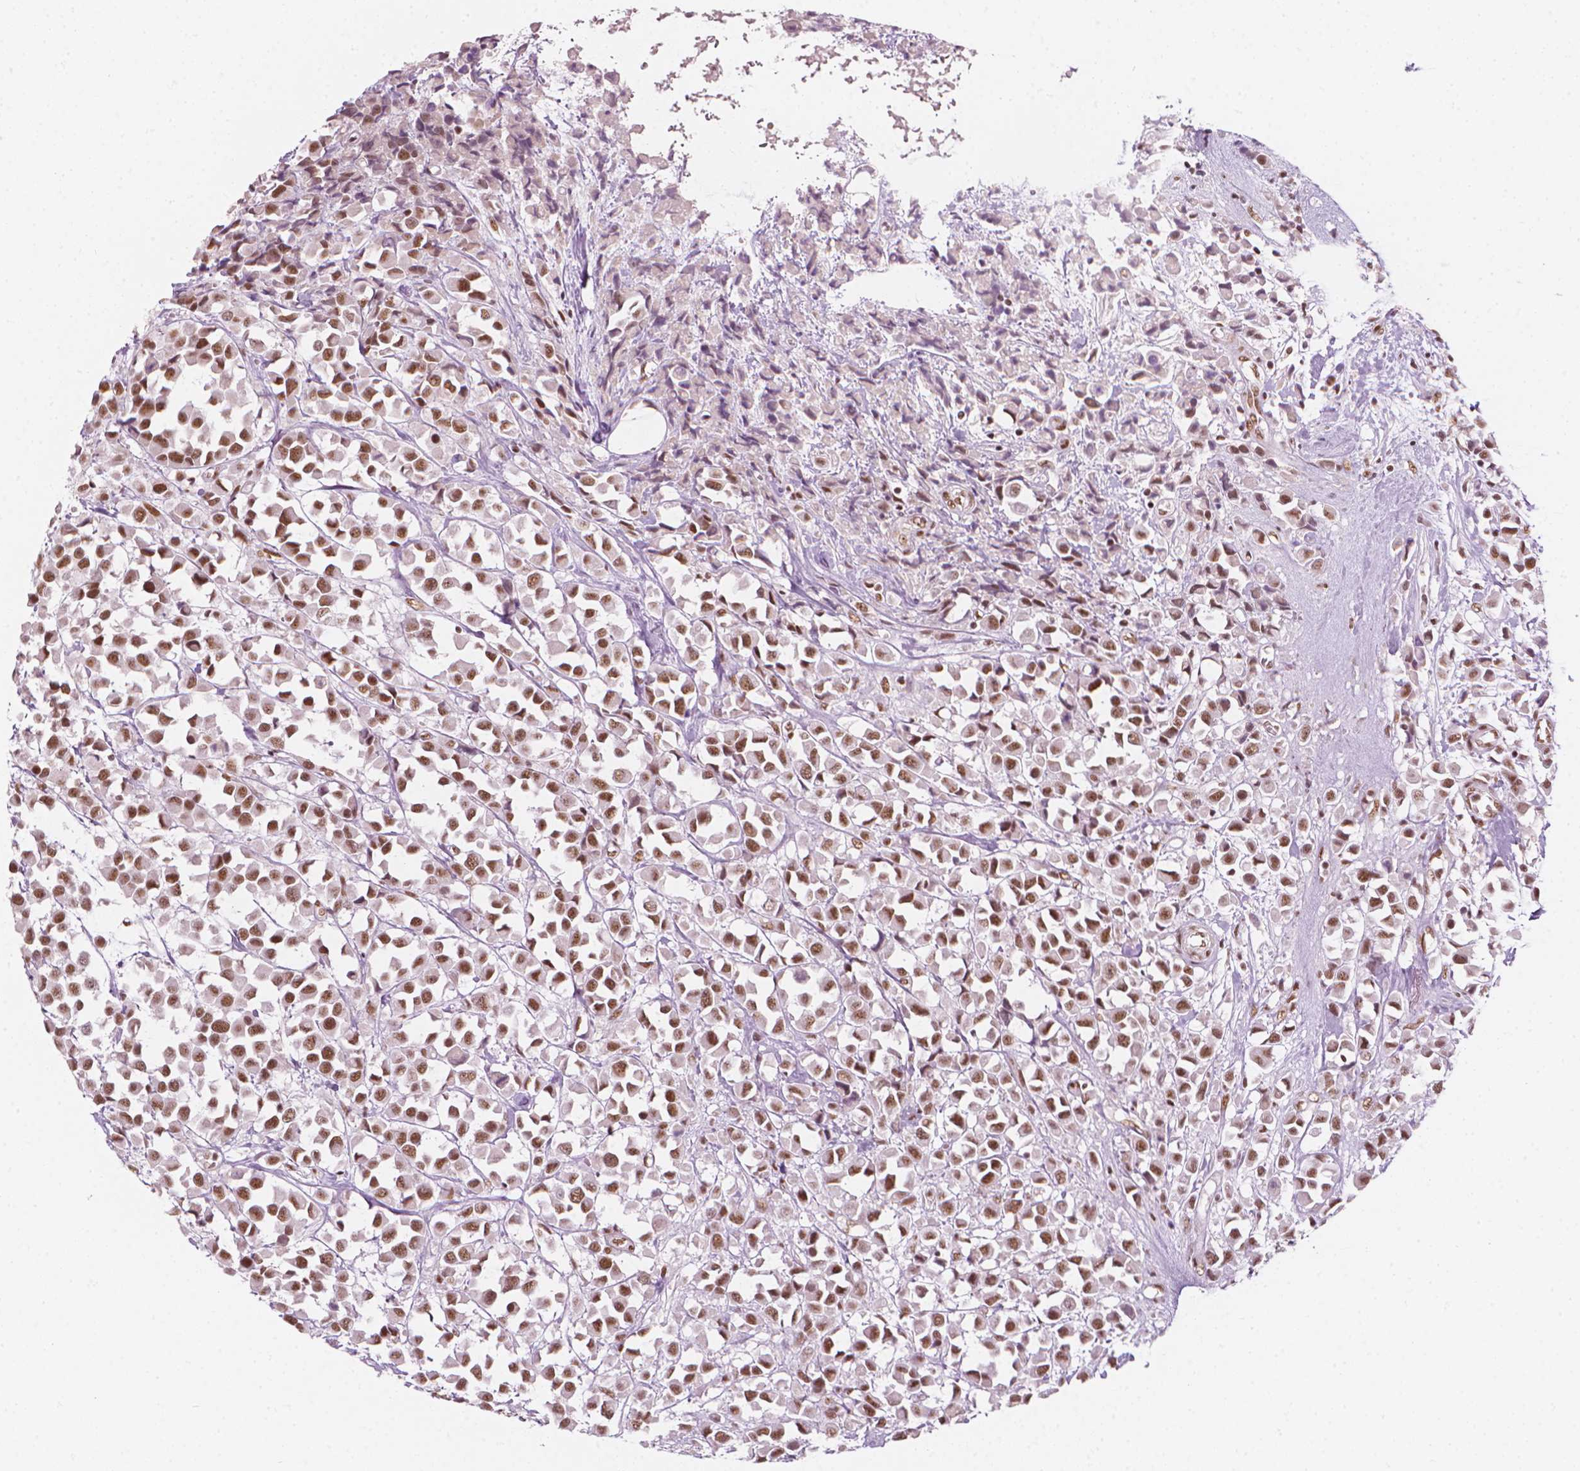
{"staining": {"intensity": "moderate", "quantity": ">75%", "location": "nuclear"}, "tissue": "breast cancer", "cell_type": "Tumor cells", "image_type": "cancer", "snomed": [{"axis": "morphology", "description": "Duct carcinoma"}, {"axis": "topography", "description": "Breast"}], "caption": "Breast cancer stained with a brown dye reveals moderate nuclear positive expression in about >75% of tumor cells.", "gene": "ELF2", "patient": {"sex": "female", "age": 61}}